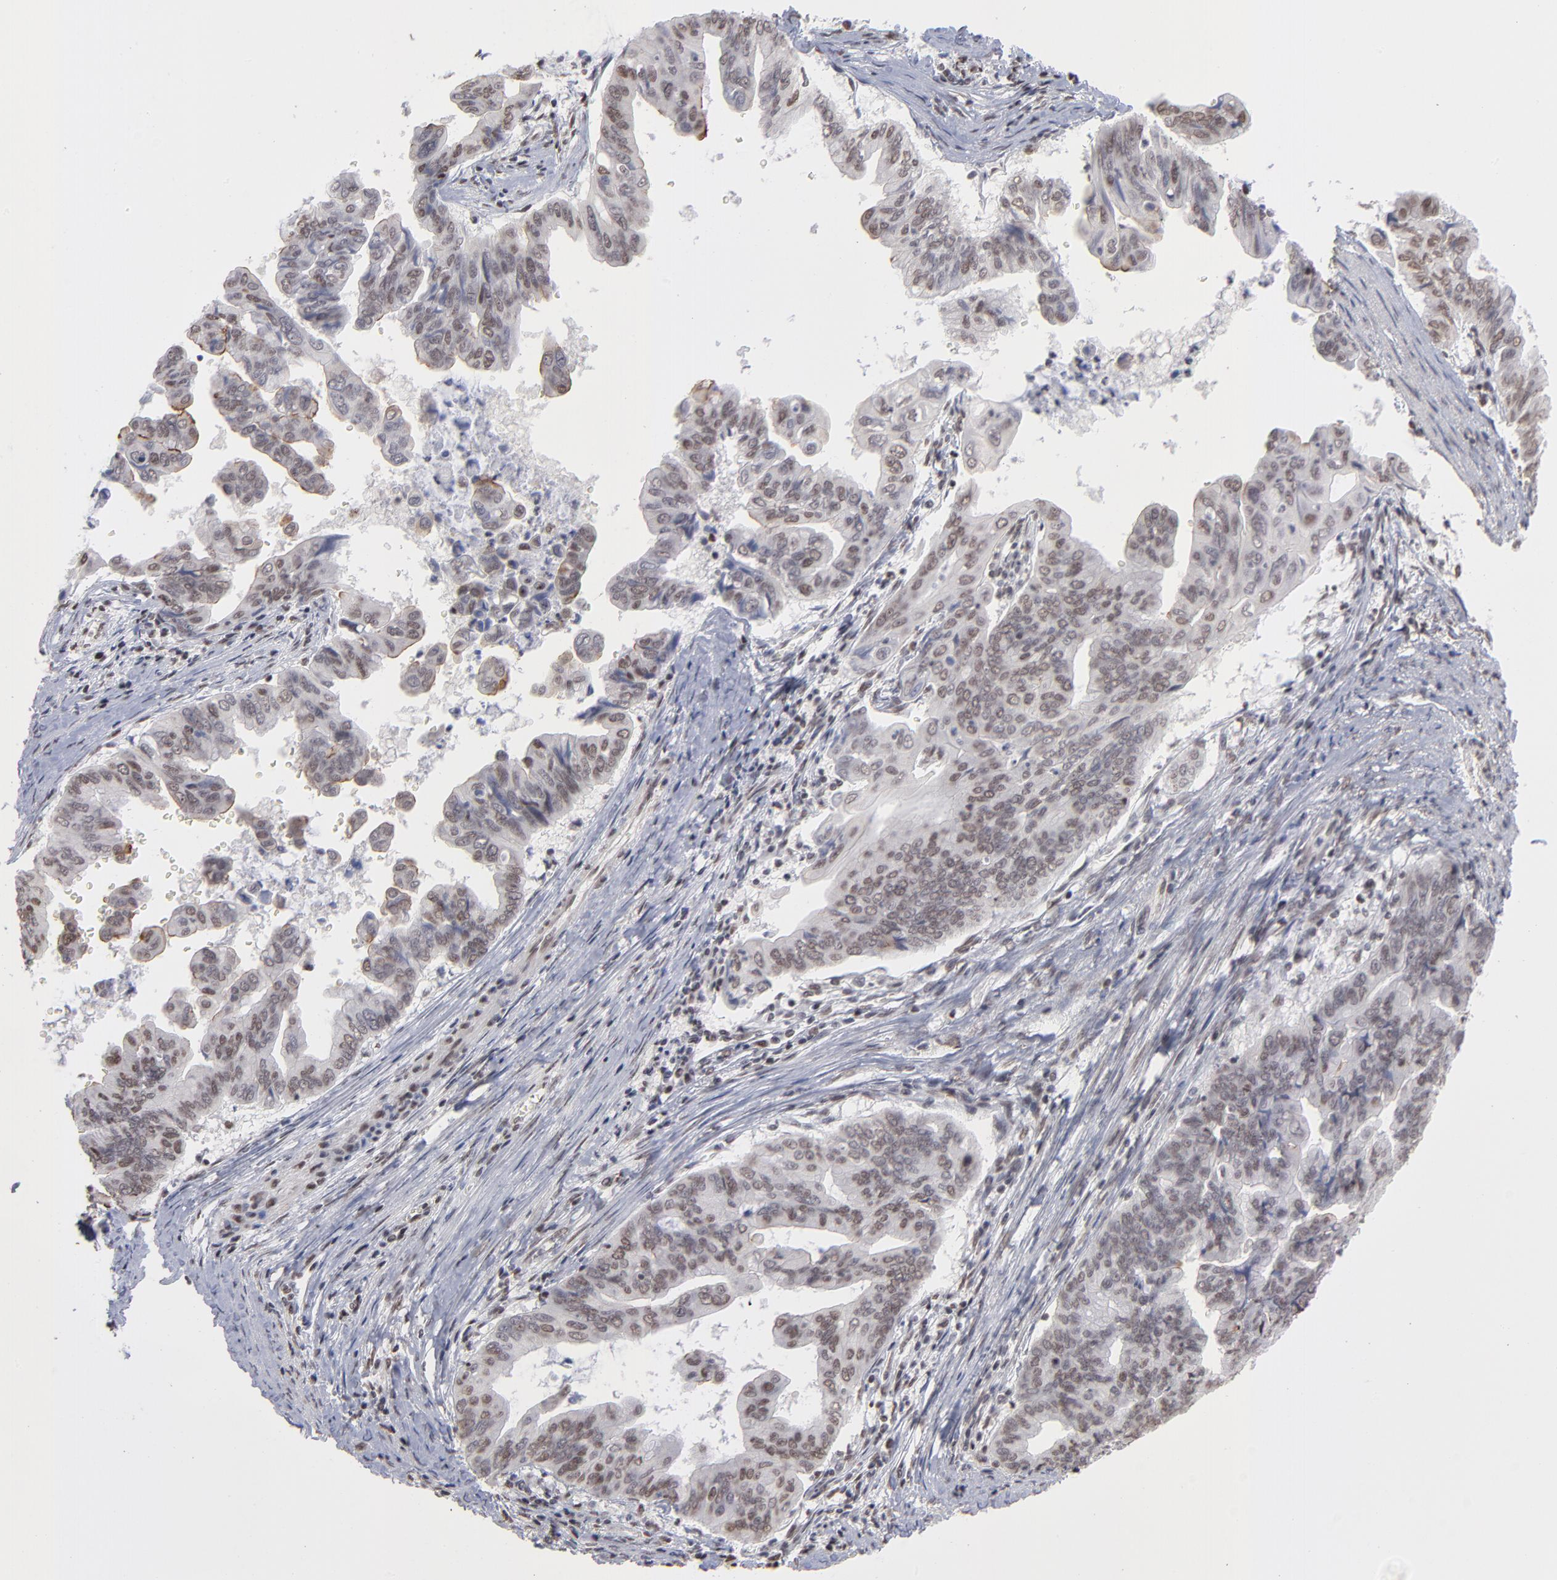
{"staining": {"intensity": "moderate", "quantity": ">75%", "location": "cytoplasmic/membranous,nuclear"}, "tissue": "stomach cancer", "cell_type": "Tumor cells", "image_type": "cancer", "snomed": [{"axis": "morphology", "description": "Adenocarcinoma, NOS"}, {"axis": "topography", "description": "Stomach, upper"}], "caption": "IHC of human stomach cancer demonstrates medium levels of moderate cytoplasmic/membranous and nuclear expression in about >75% of tumor cells.", "gene": "ZNF3", "patient": {"sex": "male", "age": 80}}